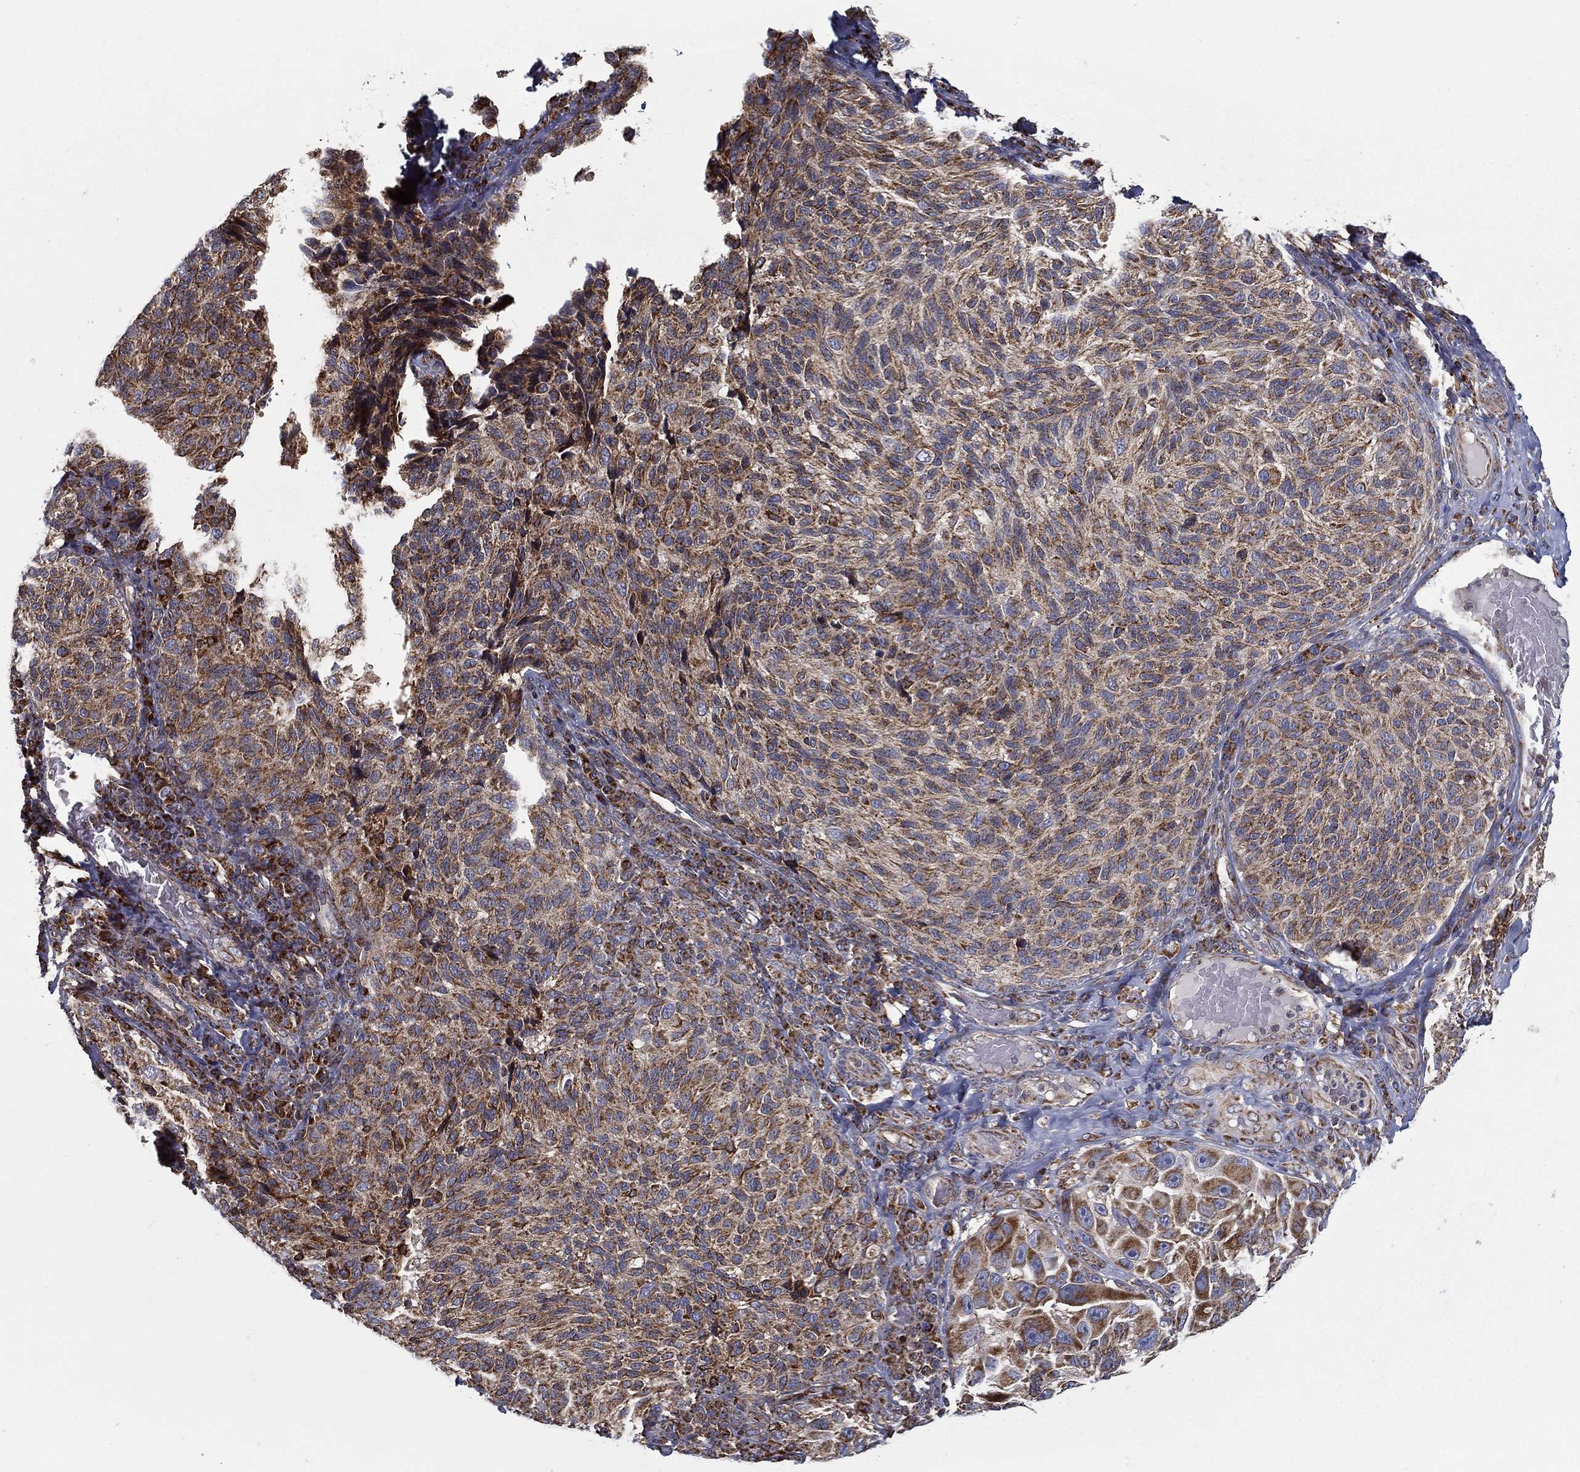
{"staining": {"intensity": "moderate", "quantity": ">75%", "location": "cytoplasmic/membranous"}, "tissue": "melanoma", "cell_type": "Tumor cells", "image_type": "cancer", "snomed": [{"axis": "morphology", "description": "Malignant melanoma, NOS"}, {"axis": "topography", "description": "Skin"}], "caption": "A brown stain highlights moderate cytoplasmic/membranous staining of a protein in human melanoma tumor cells.", "gene": "MT-CYB", "patient": {"sex": "female", "age": 73}}